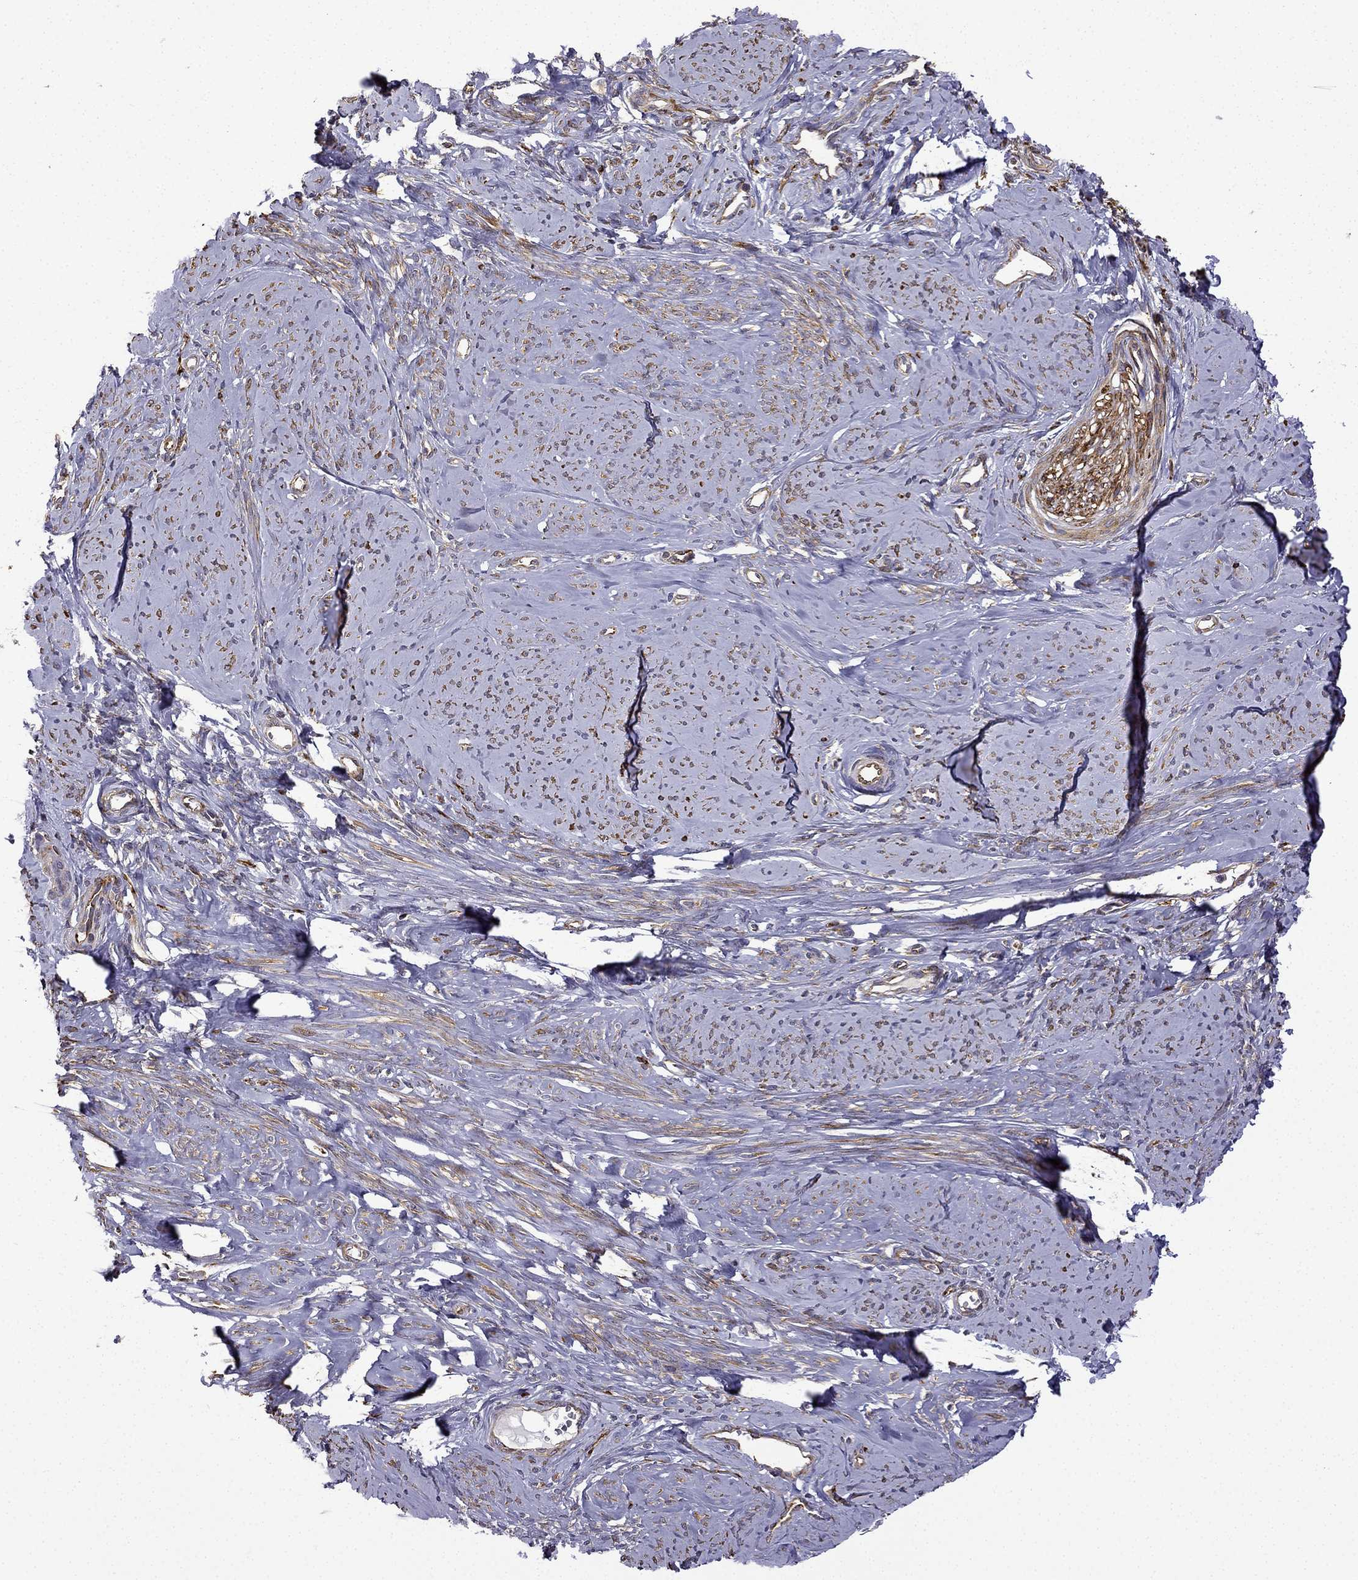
{"staining": {"intensity": "moderate", "quantity": "25%-75%", "location": "cytoplasmic/membranous"}, "tissue": "smooth muscle", "cell_type": "Smooth muscle cells", "image_type": "normal", "snomed": [{"axis": "morphology", "description": "Normal tissue, NOS"}, {"axis": "topography", "description": "Smooth muscle"}], "caption": "Protein staining of normal smooth muscle demonstrates moderate cytoplasmic/membranous staining in about 25%-75% of smooth muscle cells. The staining is performed using DAB brown chromogen to label protein expression. The nuclei are counter-stained blue using hematoxylin.", "gene": "MAP4", "patient": {"sex": "female", "age": 48}}